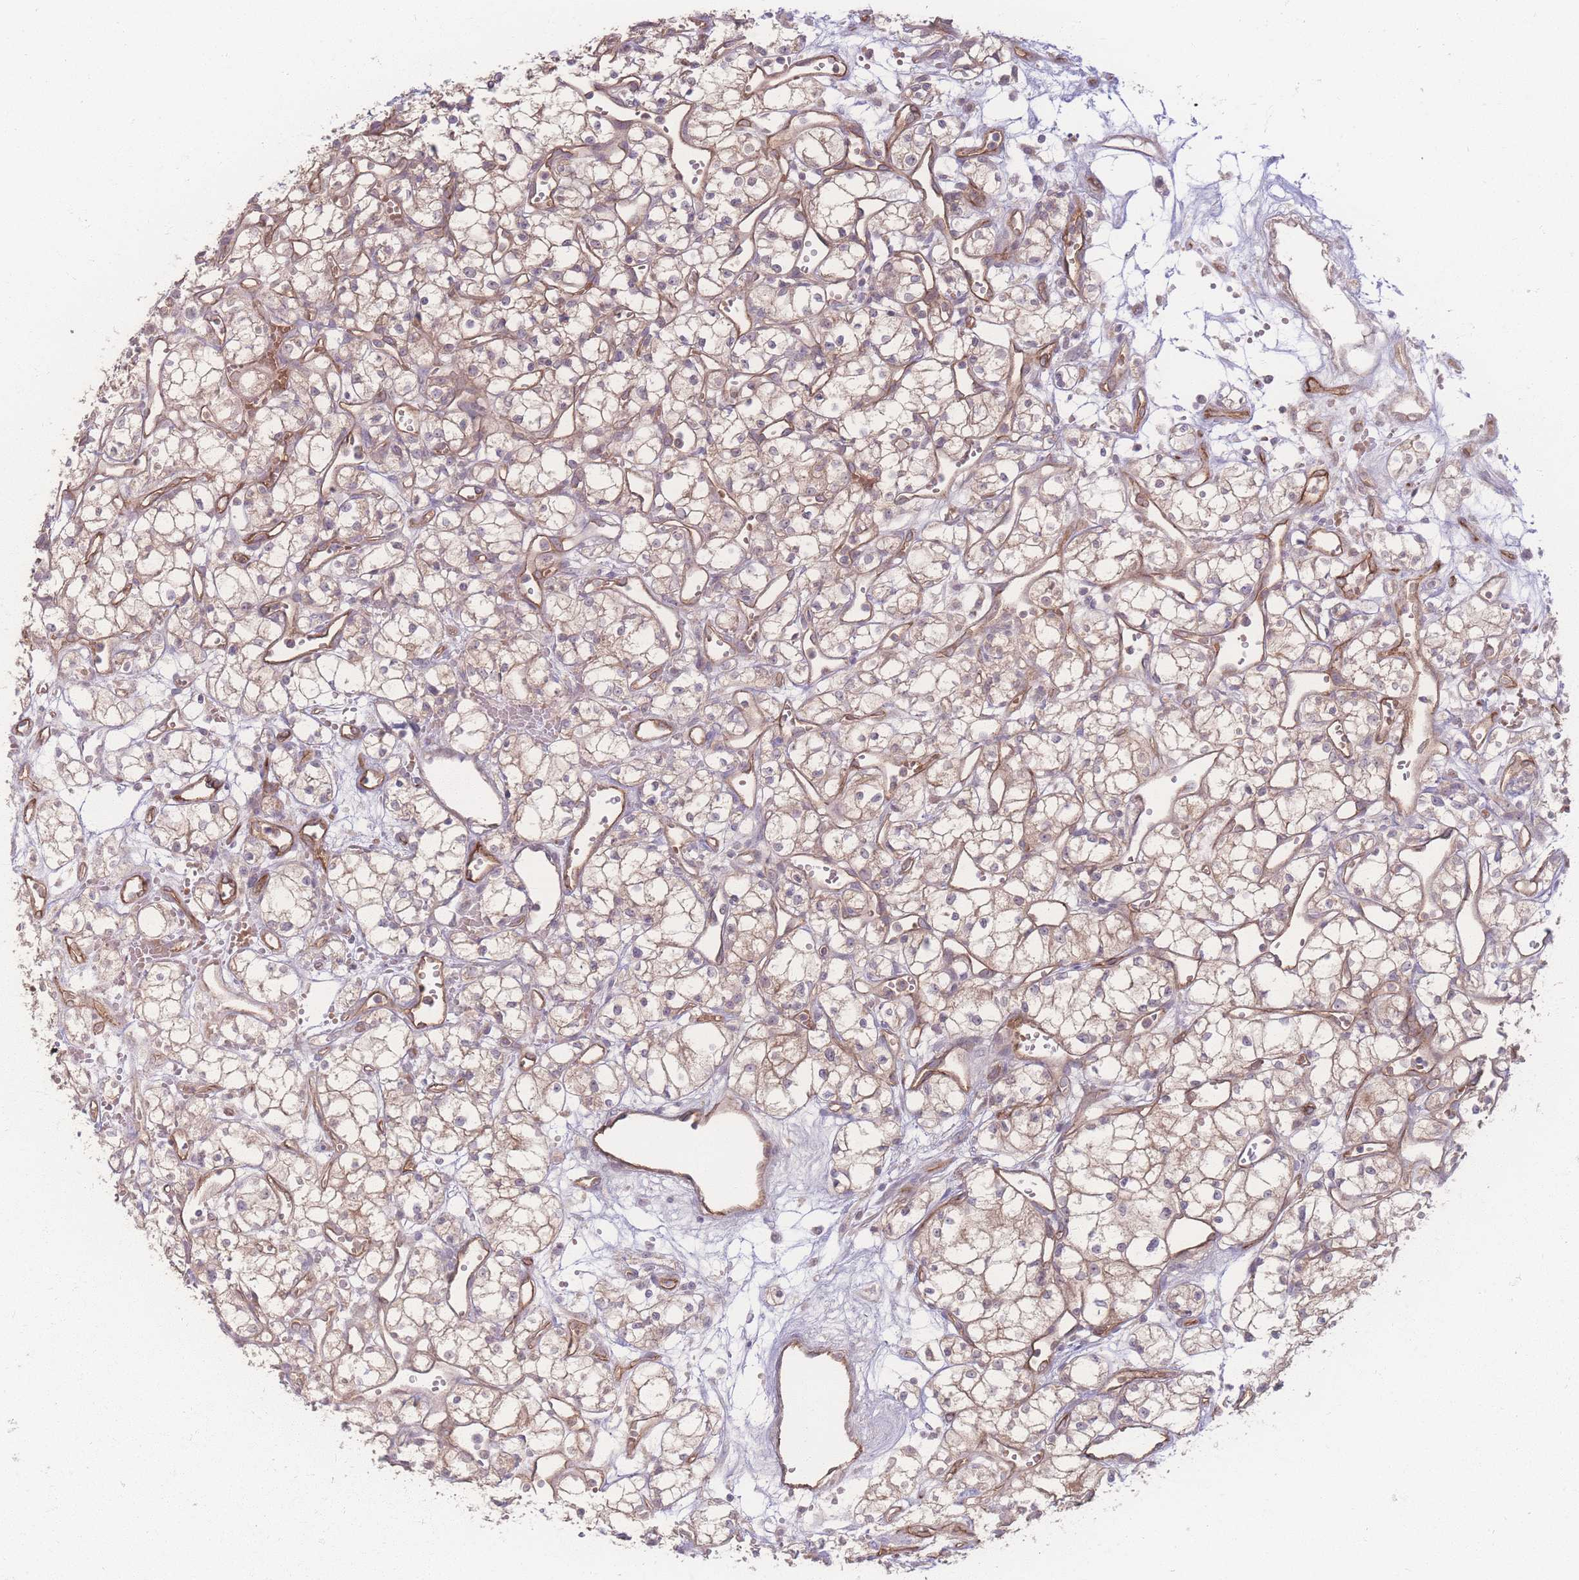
{"staining": {"intensity": "weak", "quantity": ">75%", "location": "cytoplasmic/membranous"}, "tissue": "renal cancer", "cell_type": "Tumor cells", "image_type": "cancer", "snomed": [{"axis": "morphology", "description": "Adenocarcinoma, NOS"}, {"axis": "topography", "description": "Kidney"}], "caption": "Immunohistochemical staining of human renal cancer (adenocarcinoma) exhibits low levels of weak cytoplasmic/membranous staining in about >75% of tumor cells. (brown staining indicates protein expression, while blue staining denotes nuclei).", "gene": "INSR", "patient": {"sex": "male", "age": 59}}